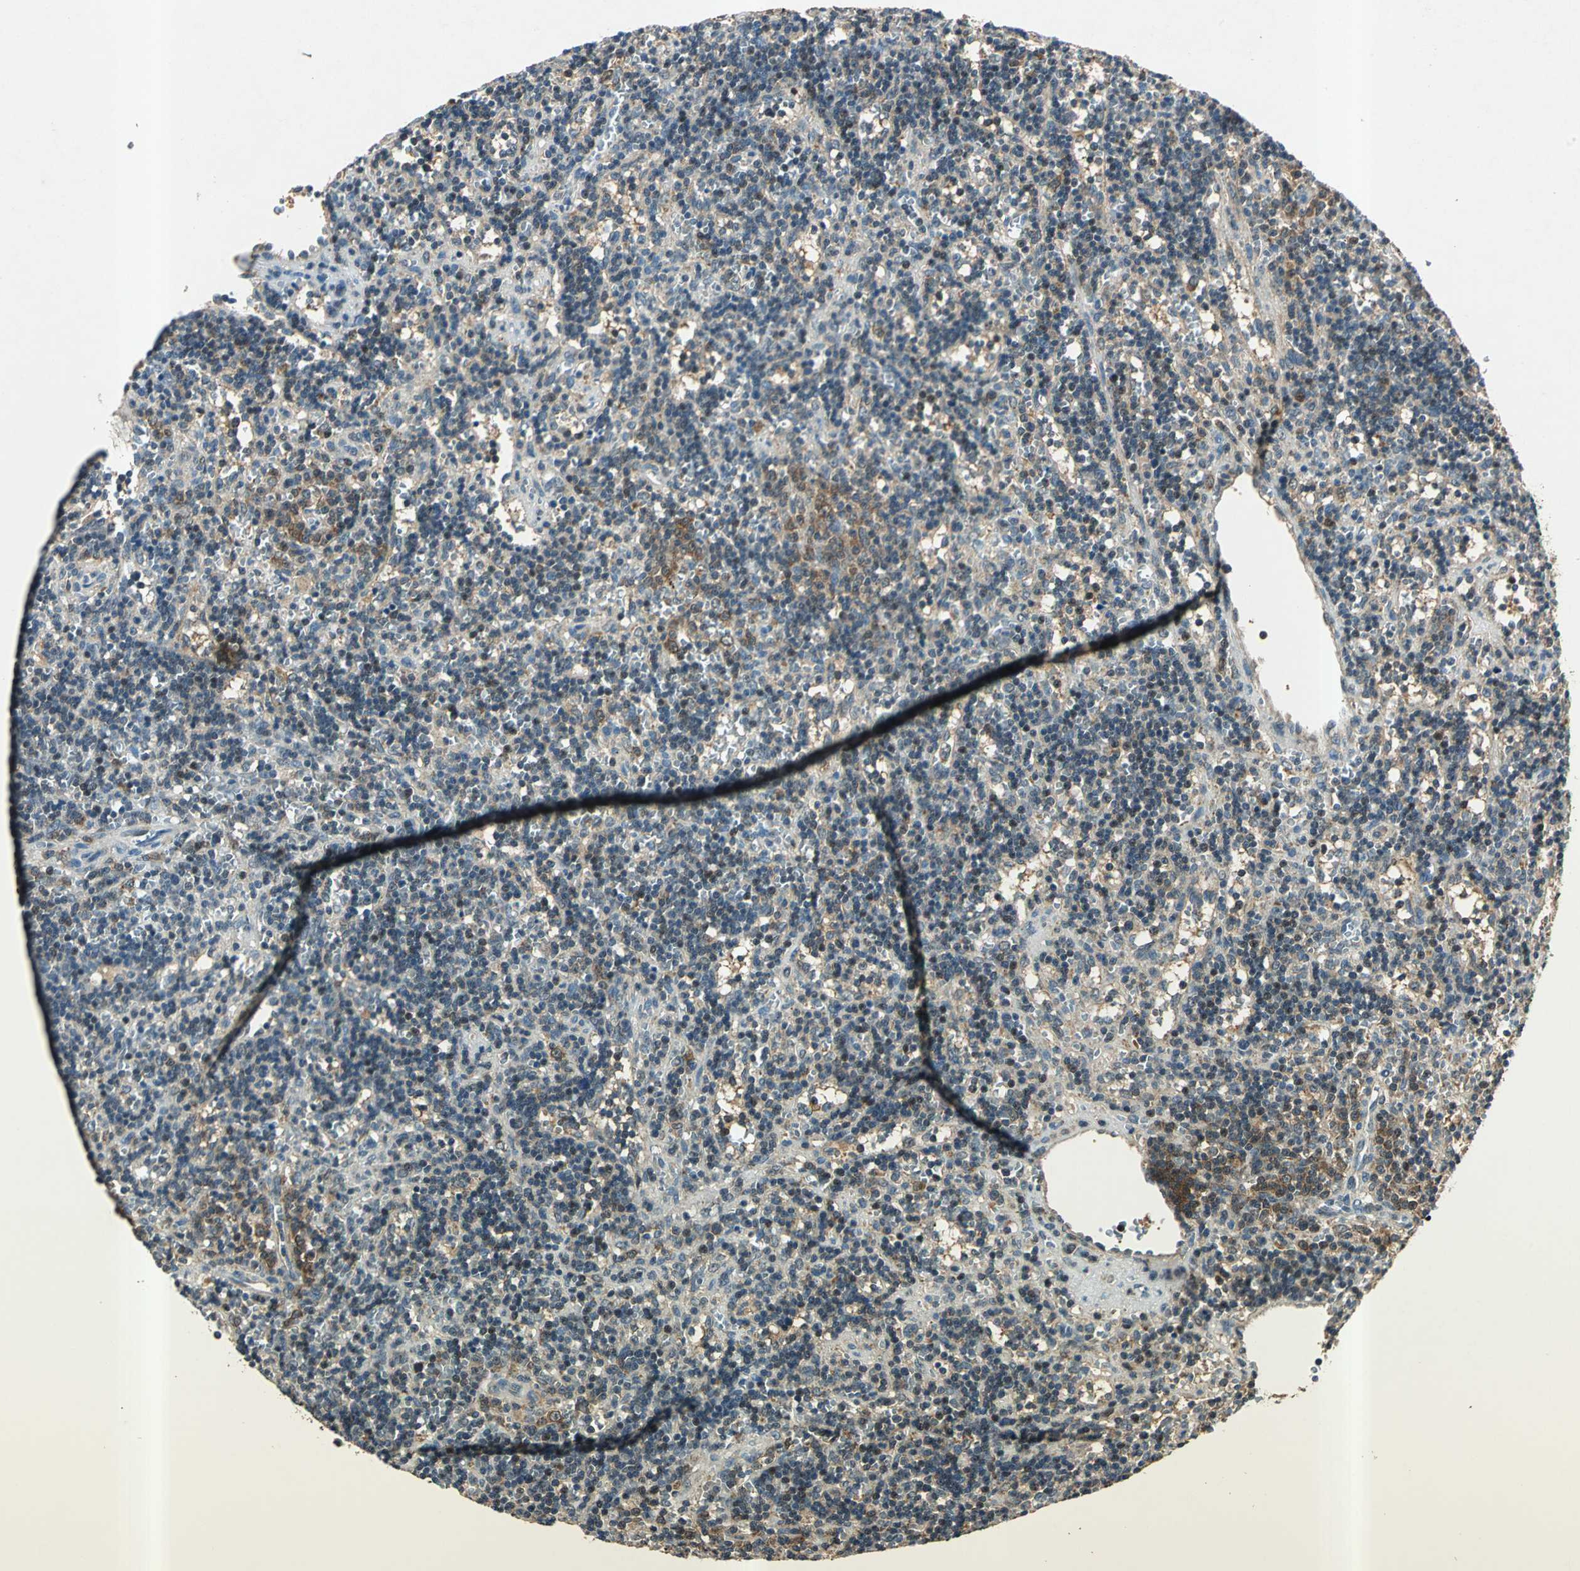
{"staining": {"intensity": "weak", "quantity": "<25%", "location": "cytoplasmic/membranous,nuclear"}, "tissue": "lymphoma", "cell_type": "Tumor cells", "image_type": "cancer", "snomed": [{"axis": "morphology", "description": "Malignant lymphoma, non-Hodgkin's type, Low grade"}, {"axis": "topography", "description": "Spleen"}], "caption": "There is no significant staining in tumor cells of lymphoma.", "gene": "AHSA1", "patient": {"sex": "male", "age": 60}}